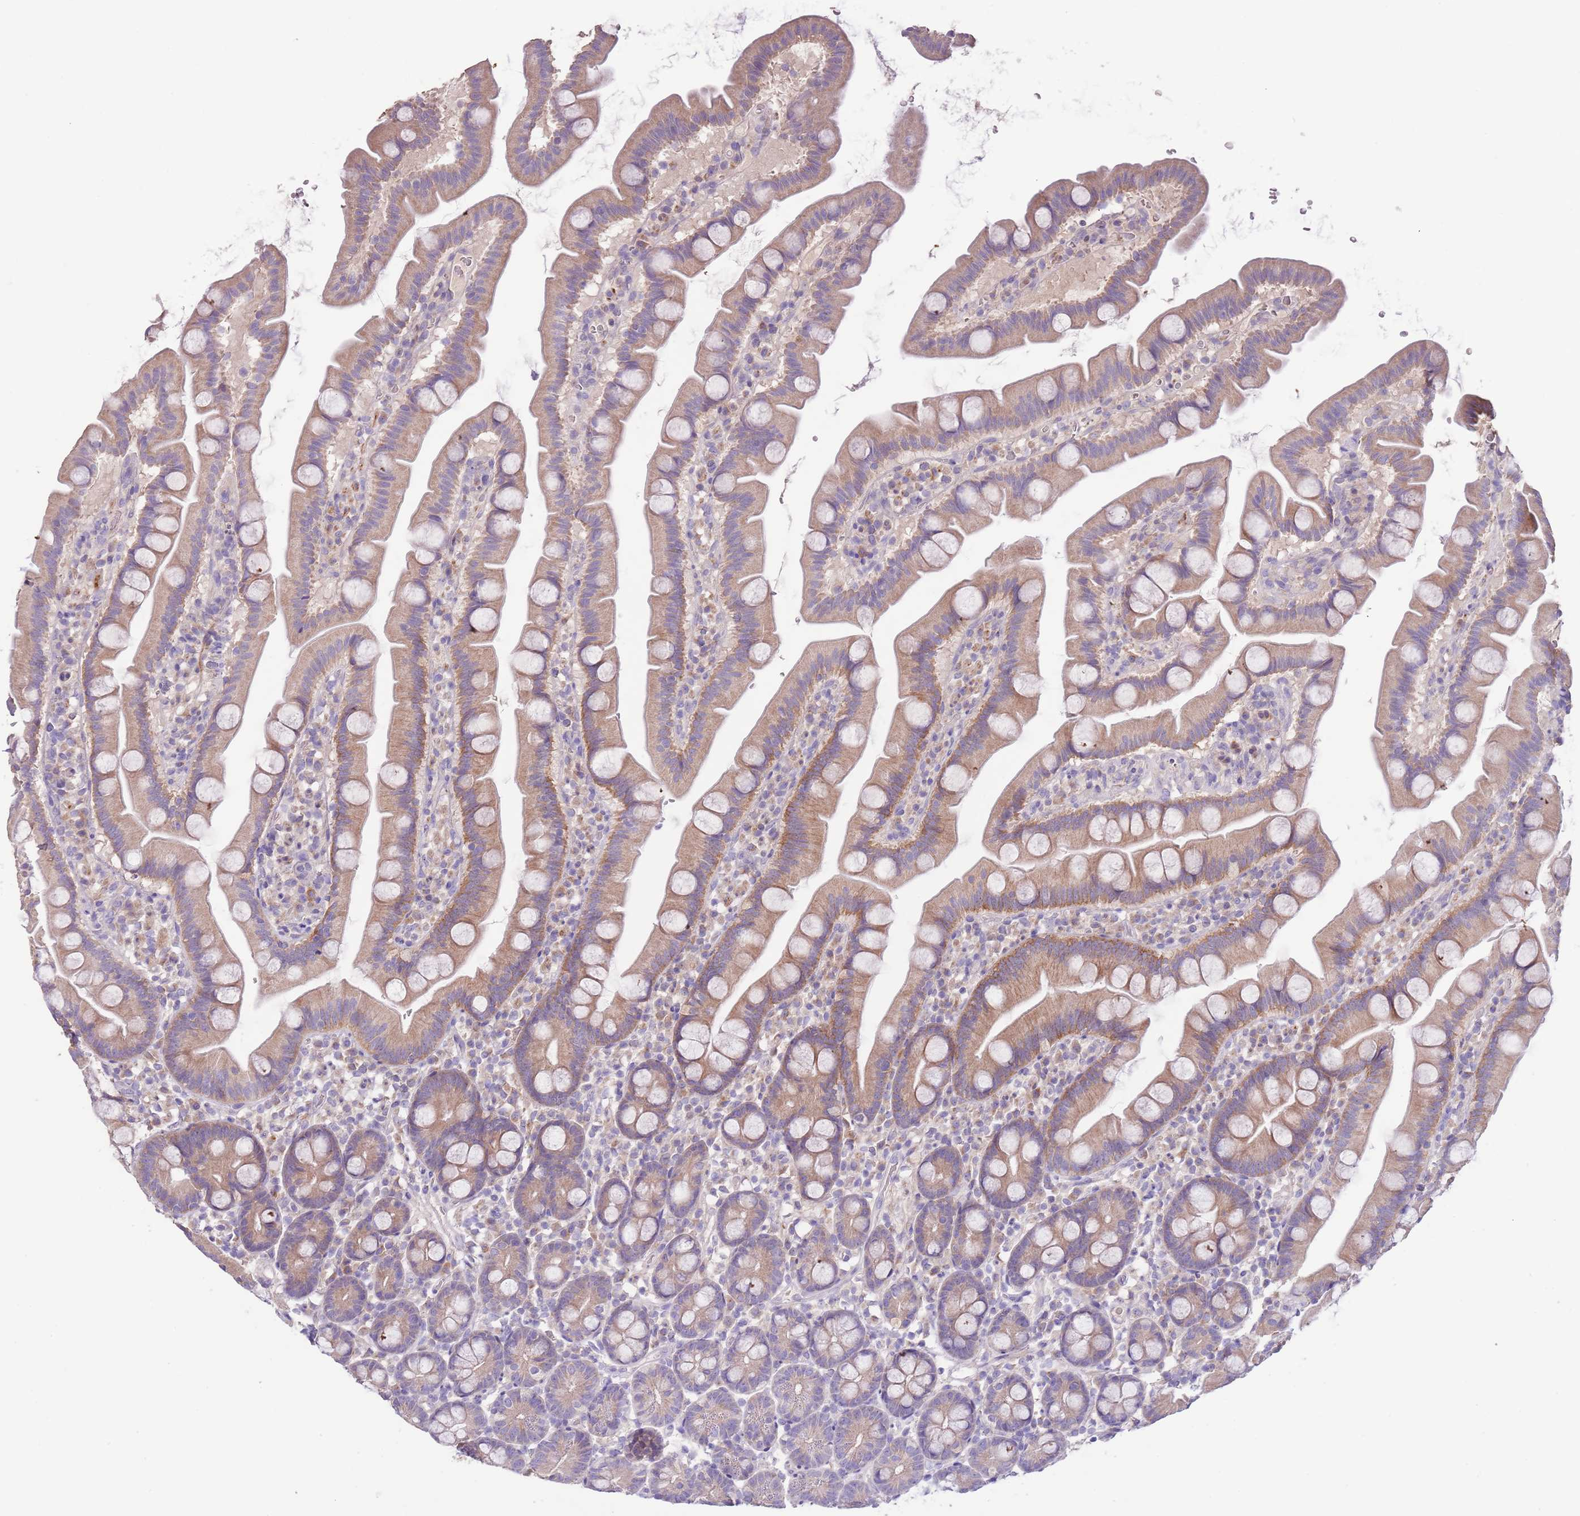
{"staining": {"intensity": "weak", "quantity": "25%-75%", "location": "cytoplasmic/membranous"}, "tissue": "small intestine", "cell_type": "Glandular cells", "image_type": "normal", "snomed": [{"axis": "morphology", "description": "Normal tissue, NOS"}, {"axis": "topography", "description": "Small intestine"}], "caption": "The histopathology image displays immunohistochemical staining of normal small intestine. There is weak cytoplasmic/membranous staining is seen in approximately 25%-75% of glandular cells. (brown staining indicates protein expression, while blue staining denotes nuclei).", "gene": "ZNF658", "patient": {"sex": "female", "age": 68}}